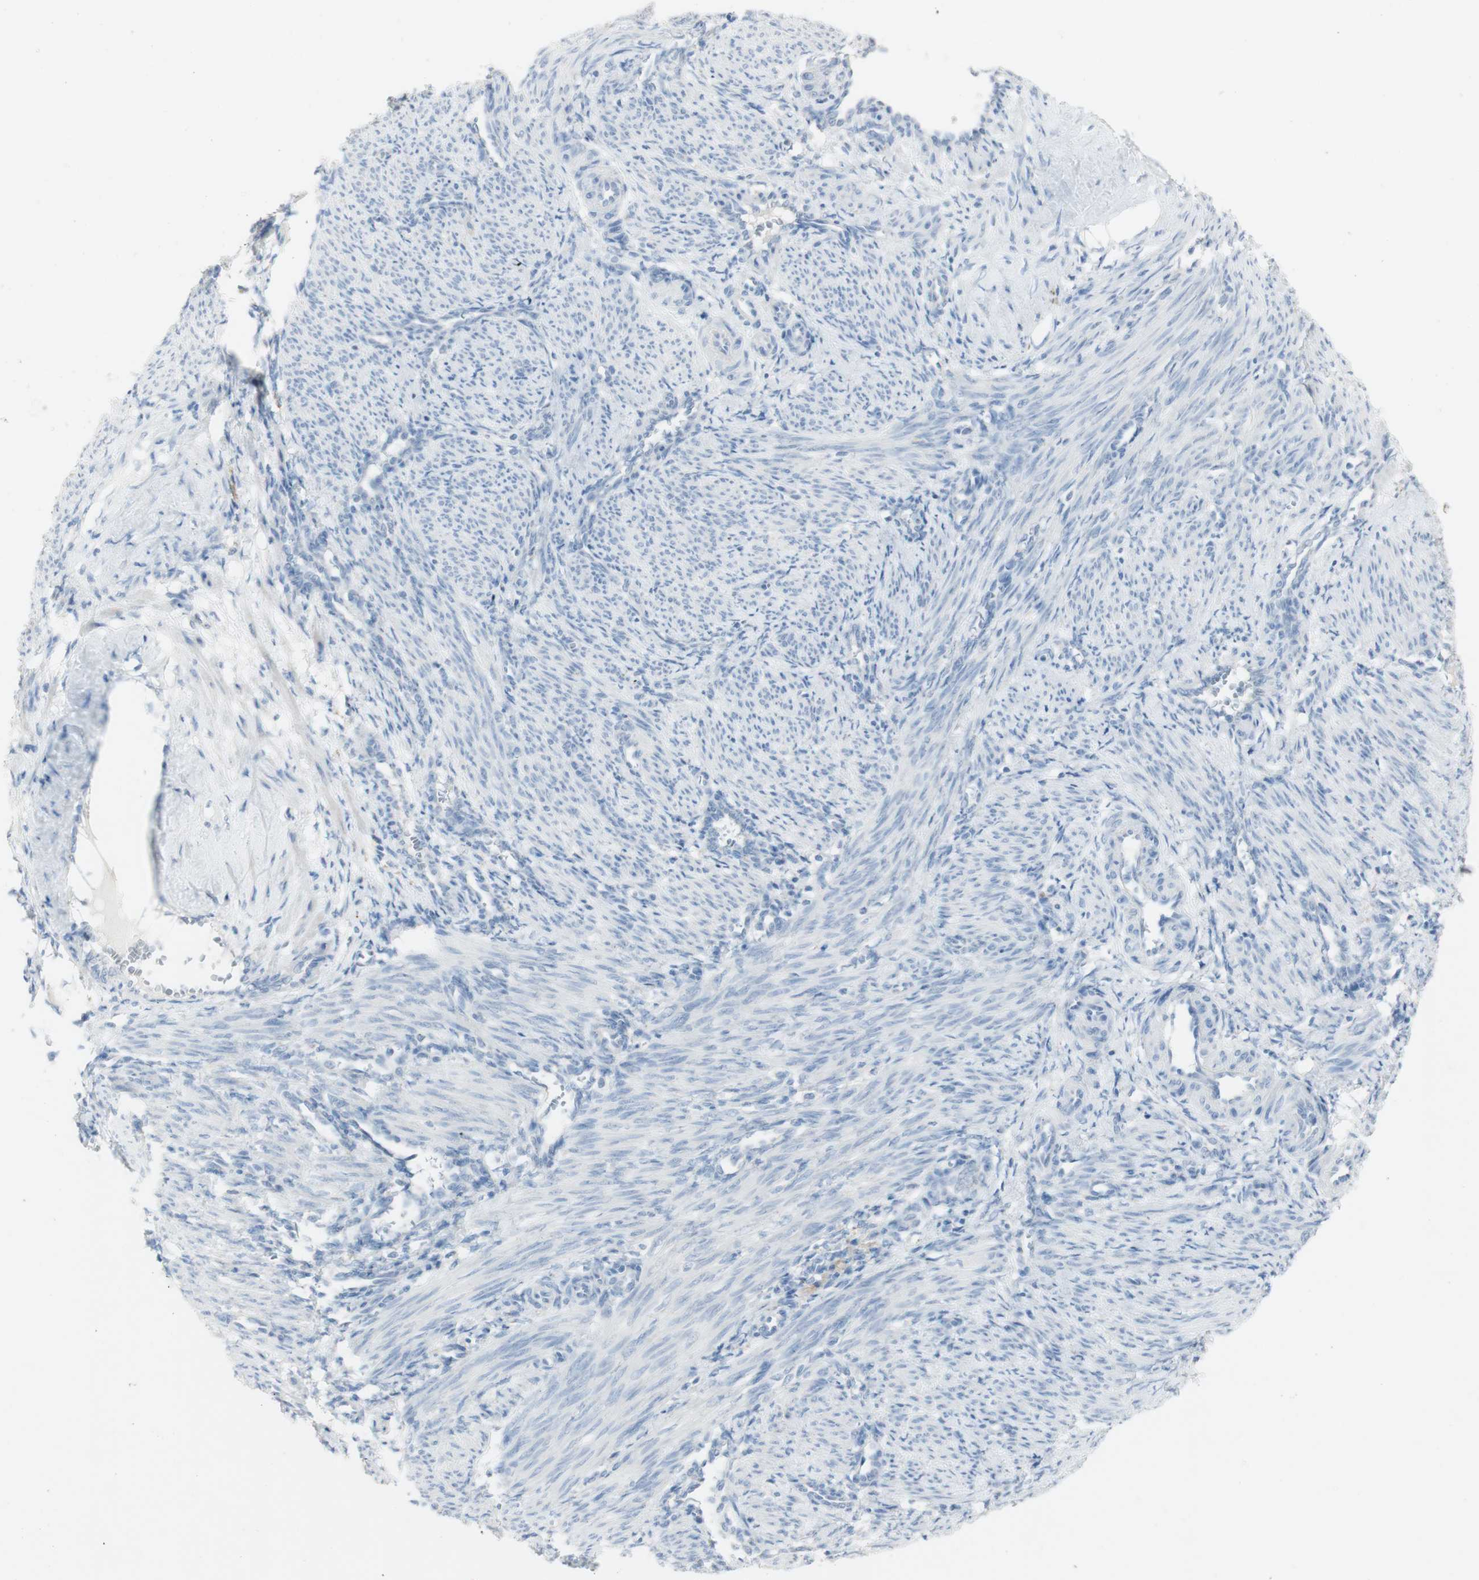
{"staining": {"intensity": "negative", "quantity": "none", "location": "none"}, "tissue": "smooth muscle", "cell_type": "Smooth muscle cells", "image_type": "normal", "snomed": [{"axis": "morphology", "description": "Normal tissue, NOS"}, {"axis": "topography", "description": "Endometrium"}], "caption": "Smooth muscle cells are negative for brown protein staining in normal smooth muscle. (Brightfield microscopy of DAB (3,3'-diaminobenzidine) immunohistochemistry at high magnification).", "gene": "ART3", "patient": {"sex": "female", "age": 33}}